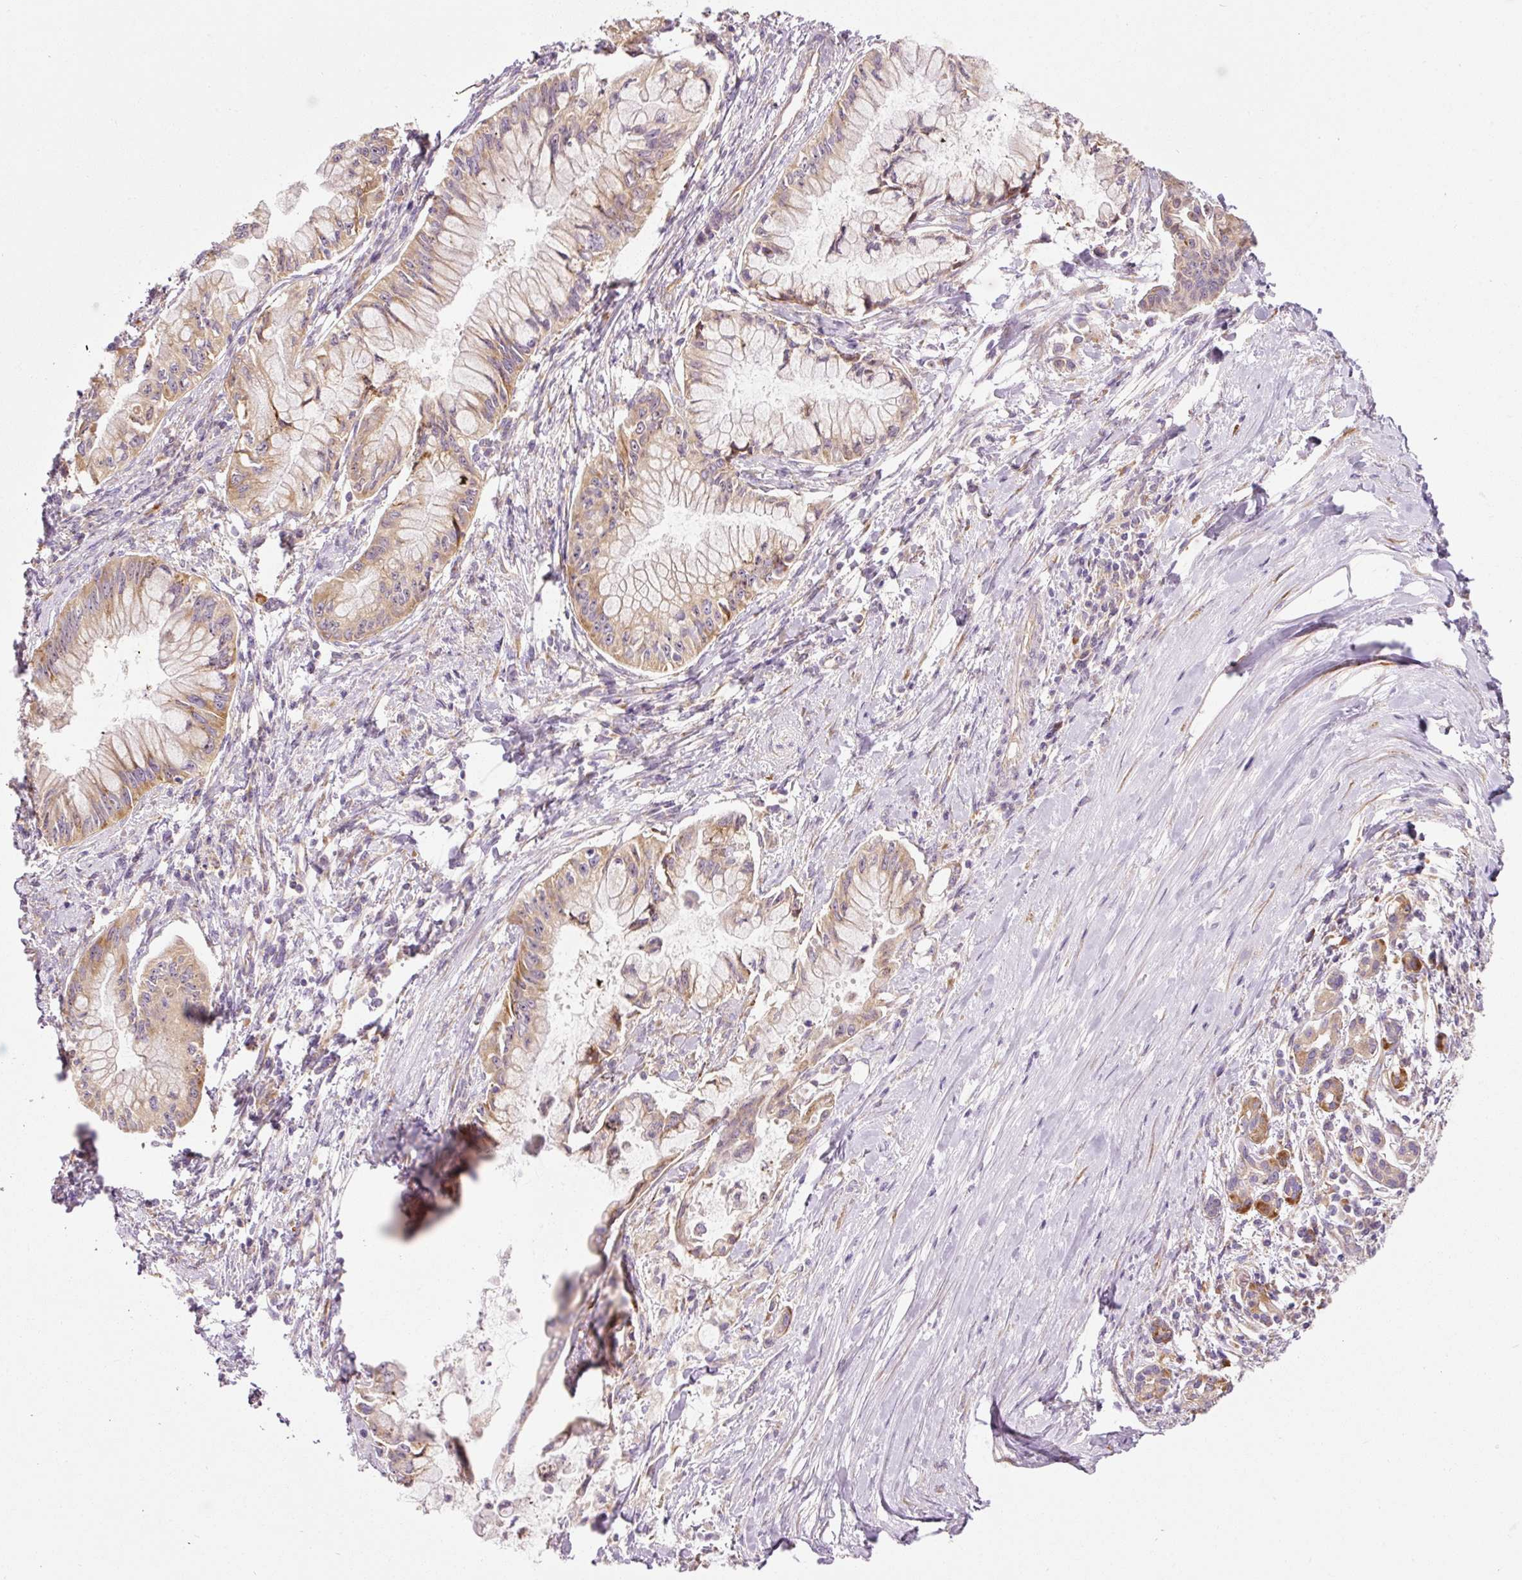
{"staining": {"intensity": "moderate", "quantity": ">75%", "location": "cytoplasmic/membranous"}, "tissue": "pancreatic cancer", "cell_type": "Tumor cells", "image_type": "cancer", "snomed": [{"axis": "morphology", "description": "Adenocarcinoma, NOS"}, {"axis": "topography", "description": "Pancreas"}], "caption": "Human pancreatic cancer stained for a protein (brown) shows moderate cytoplasmic/membranous positive positivity in approximately >75% of tumor cells.", "gene": "RPL10A", "patient": {"sex": "male", "age": 48}}